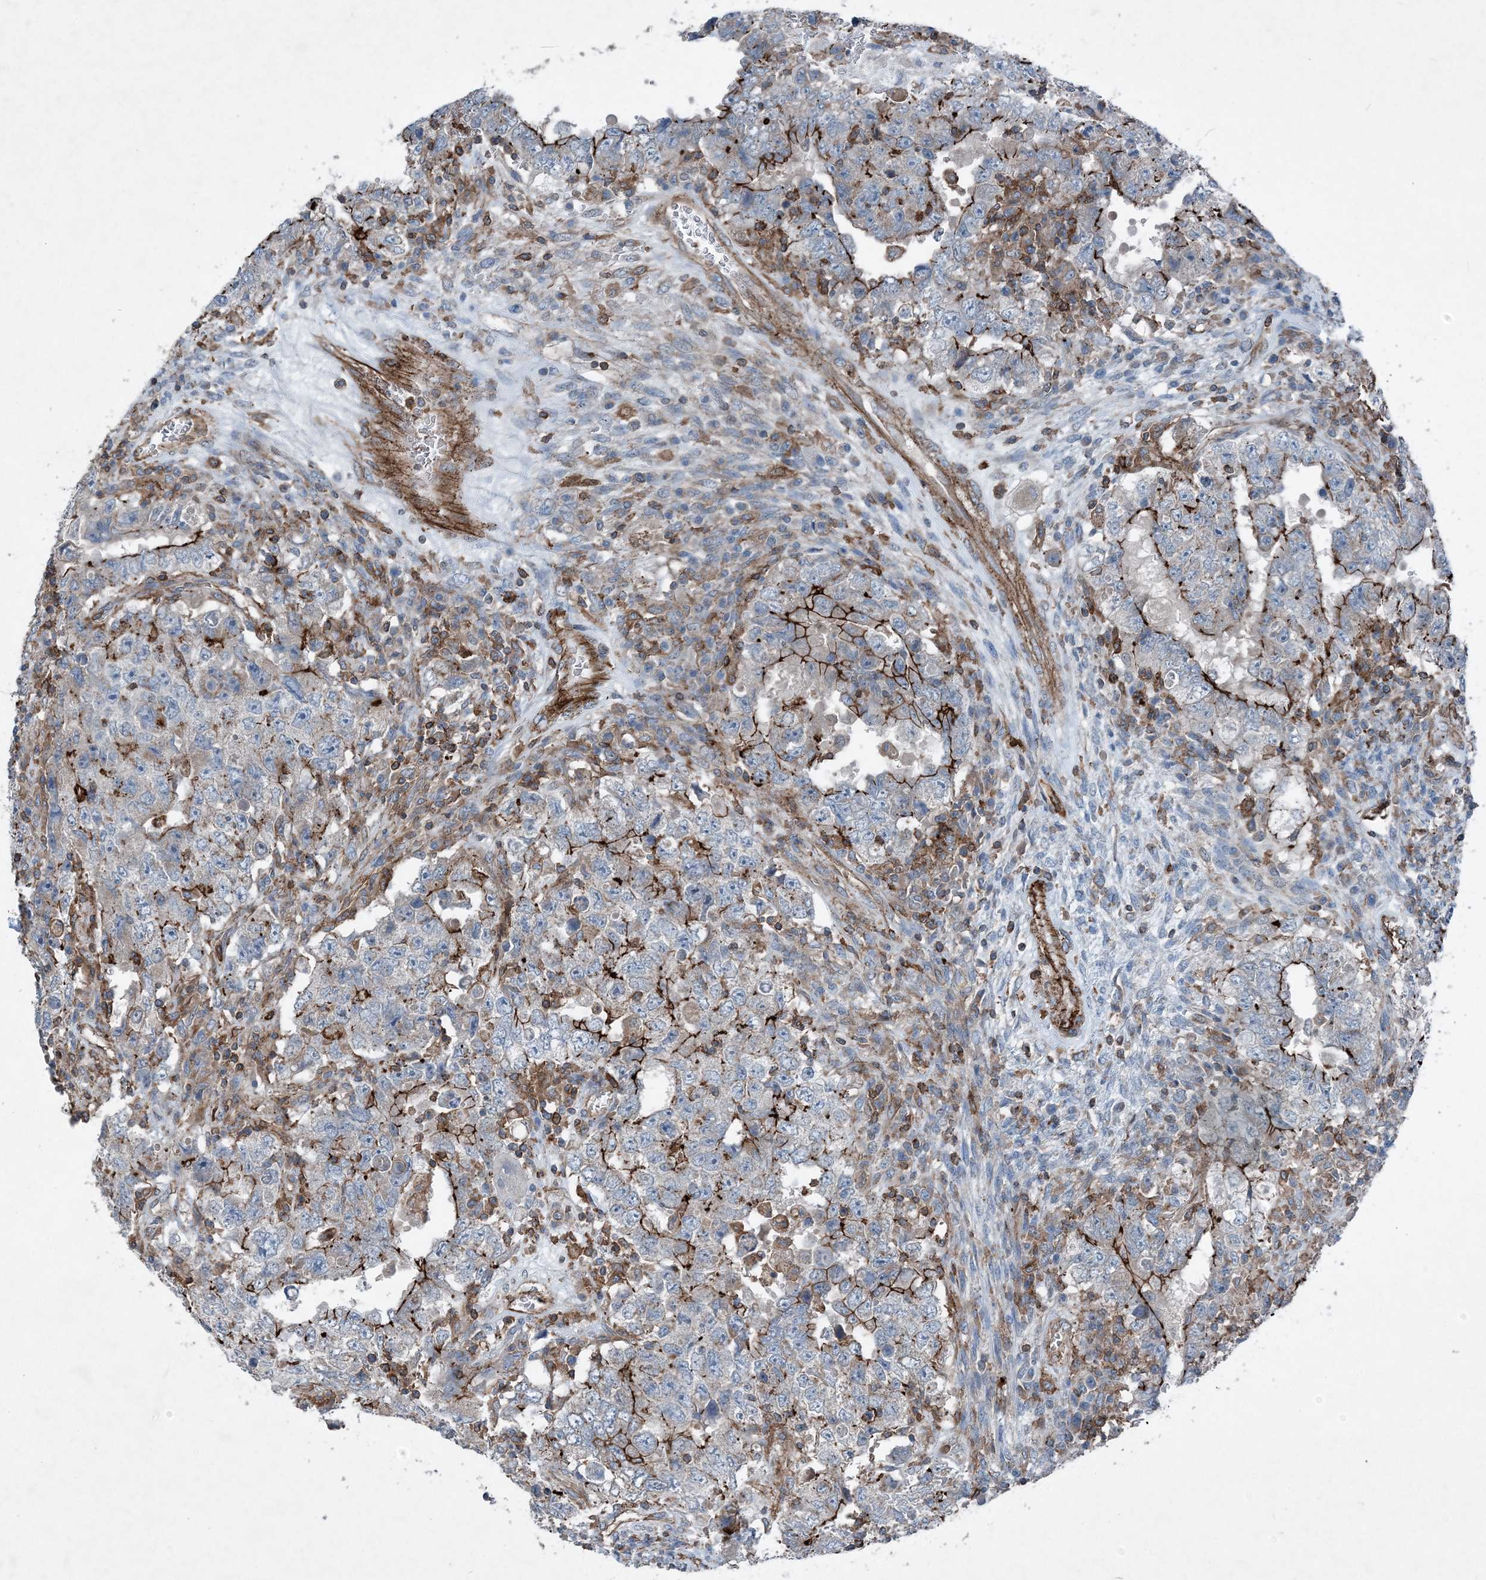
{"staining": {"intensity": "strong", "quantity": "25%-75%", "location": "cytoplasmic/membranous"}, "tissue": "testis cancer", "cell_type": "Tumor cells", "image_type": "cancer", "snomed": [{"axis": "morphology", "description": "Carcinoma, Embryonal, NOS"}, {"axis": "topography", "description": "Testis"}], "caption": "High-power microscopy captured an immunohistochemistry photomicrograph of embryonal carcinoma (testis), revealing strong cytoplasmic/membranous positivity in approximately 25%-75% of tumor cells.", "gene": "DGUOK", "patient": {"sex": "male", "age": 26}}